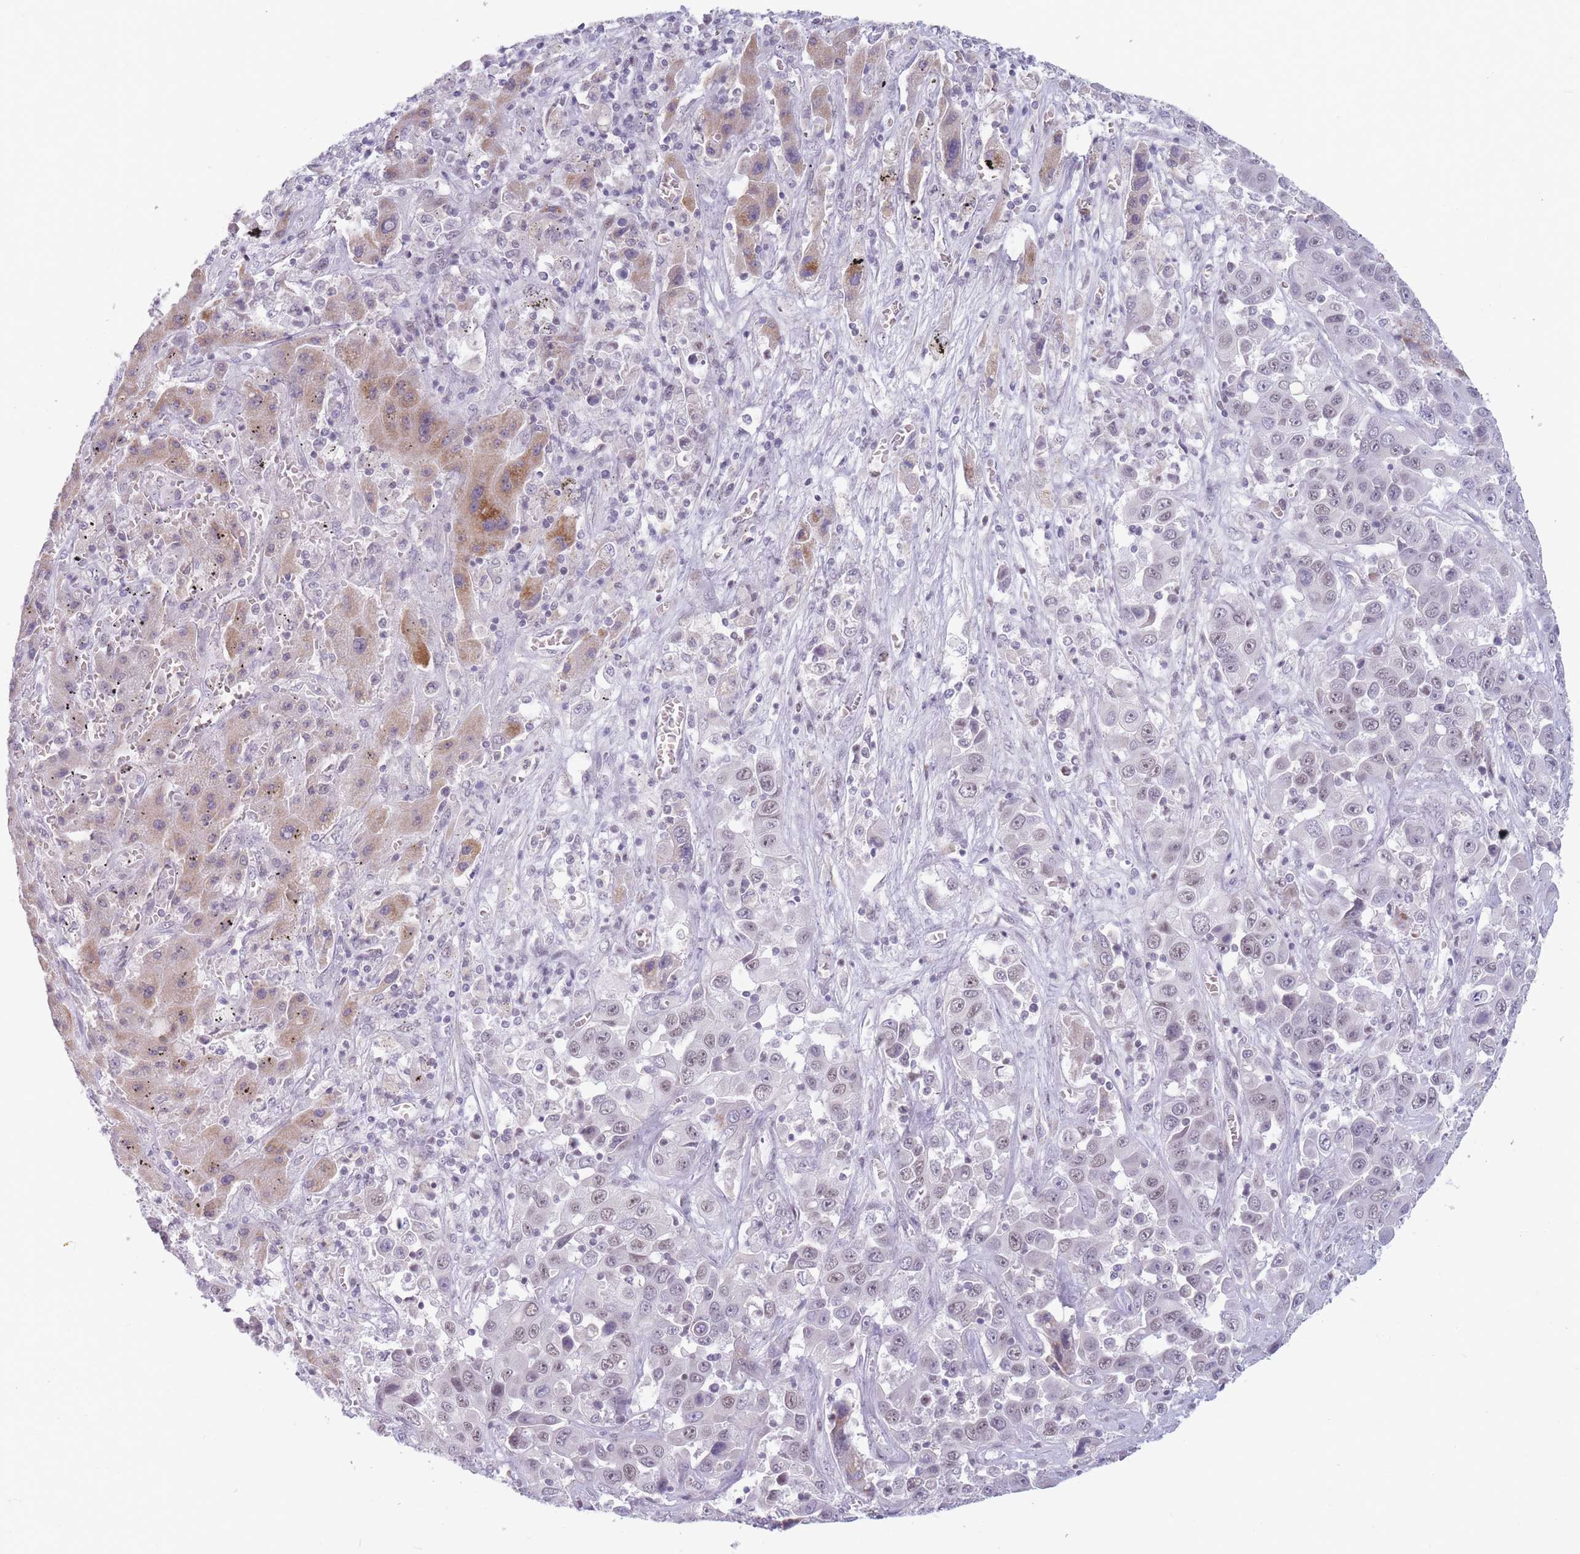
{"staining": {"intensity": "moderate", "quantity": "<25%", "location": "cytoplasmic/membranous"}, "tissue": "liver cancer", "cell_type": "Tumor cells", "image_type": "cancer", "snomed": [{"axis": "morphology", "description": "Cholangiocarcinoma"}, {"axis": "topography", "description": "Liver"}], "caption": "Immunohistochemical staining of human liver cancer (cholangiocarcinoma) demonstrates low levels of moderate cytoplasmic/membranous positivity in approximately <25% of tumor cells.", "gene": "ARID3B", "patient": {"sex": "female", "age": 52}}